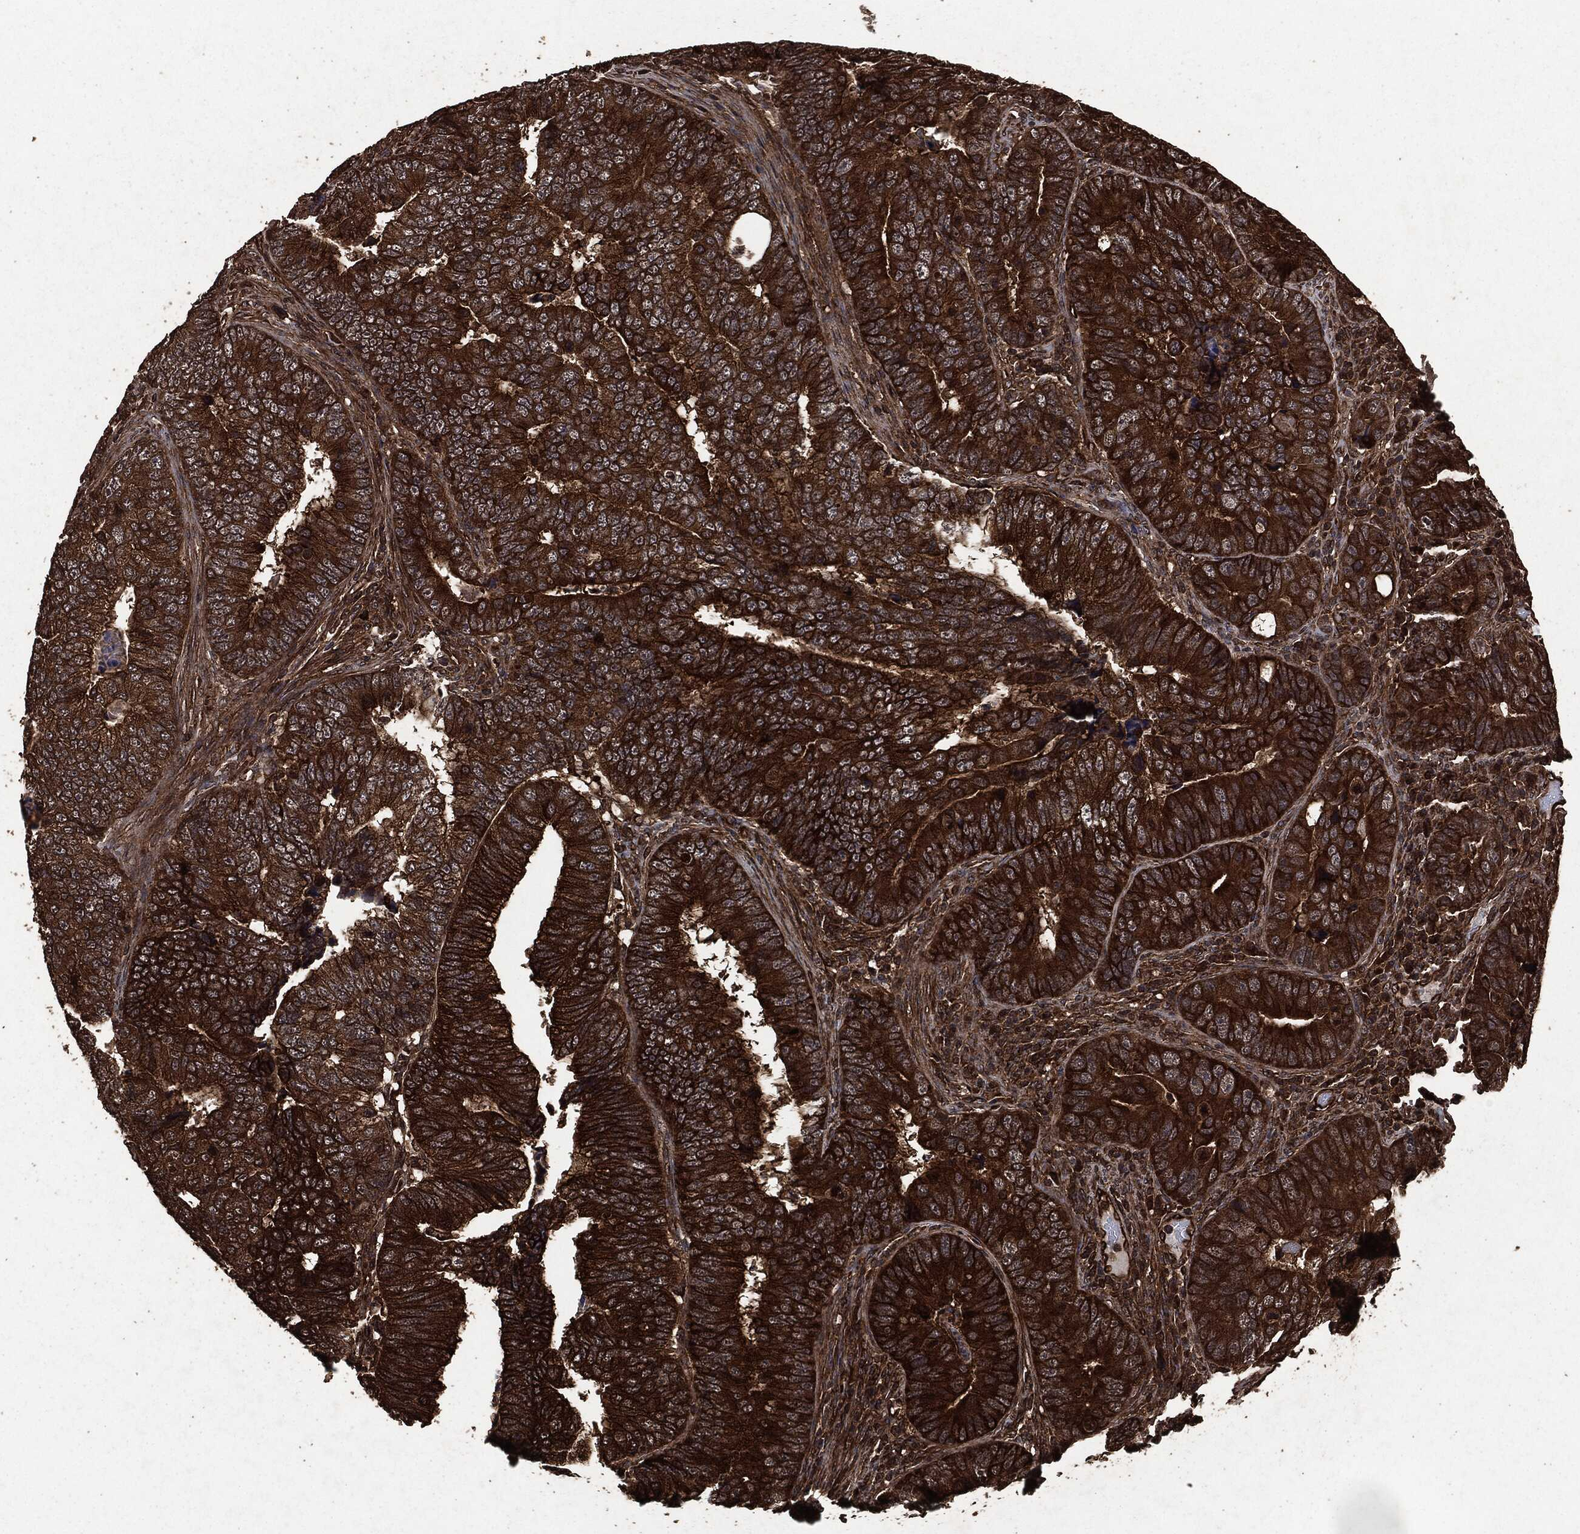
{"staining": {"intensity": "strong", "quantity": ">75%", "location": "cytoplasmic/membranous"}, "tissue": "colorectal cancer", "cell_type": "Tumor cells", "image_type": "cancer", "snomed": [{"axis": "morphology", "description": "Adenocarcinoma, NOS"}, {"axis": "topography", "description": "Colon"}], "caption": "High-magnification brightfield microscopy of adenocarcinoma (colorectal) stained with DAB (brown) and counterstained with hematoxylin (blue). tumor cells exhibit strong cytoplasmic/membranous expression is seen in approximately>75% of cells.", "gene": "HRAS", "patient": {"sex": "female", "age": 72}}